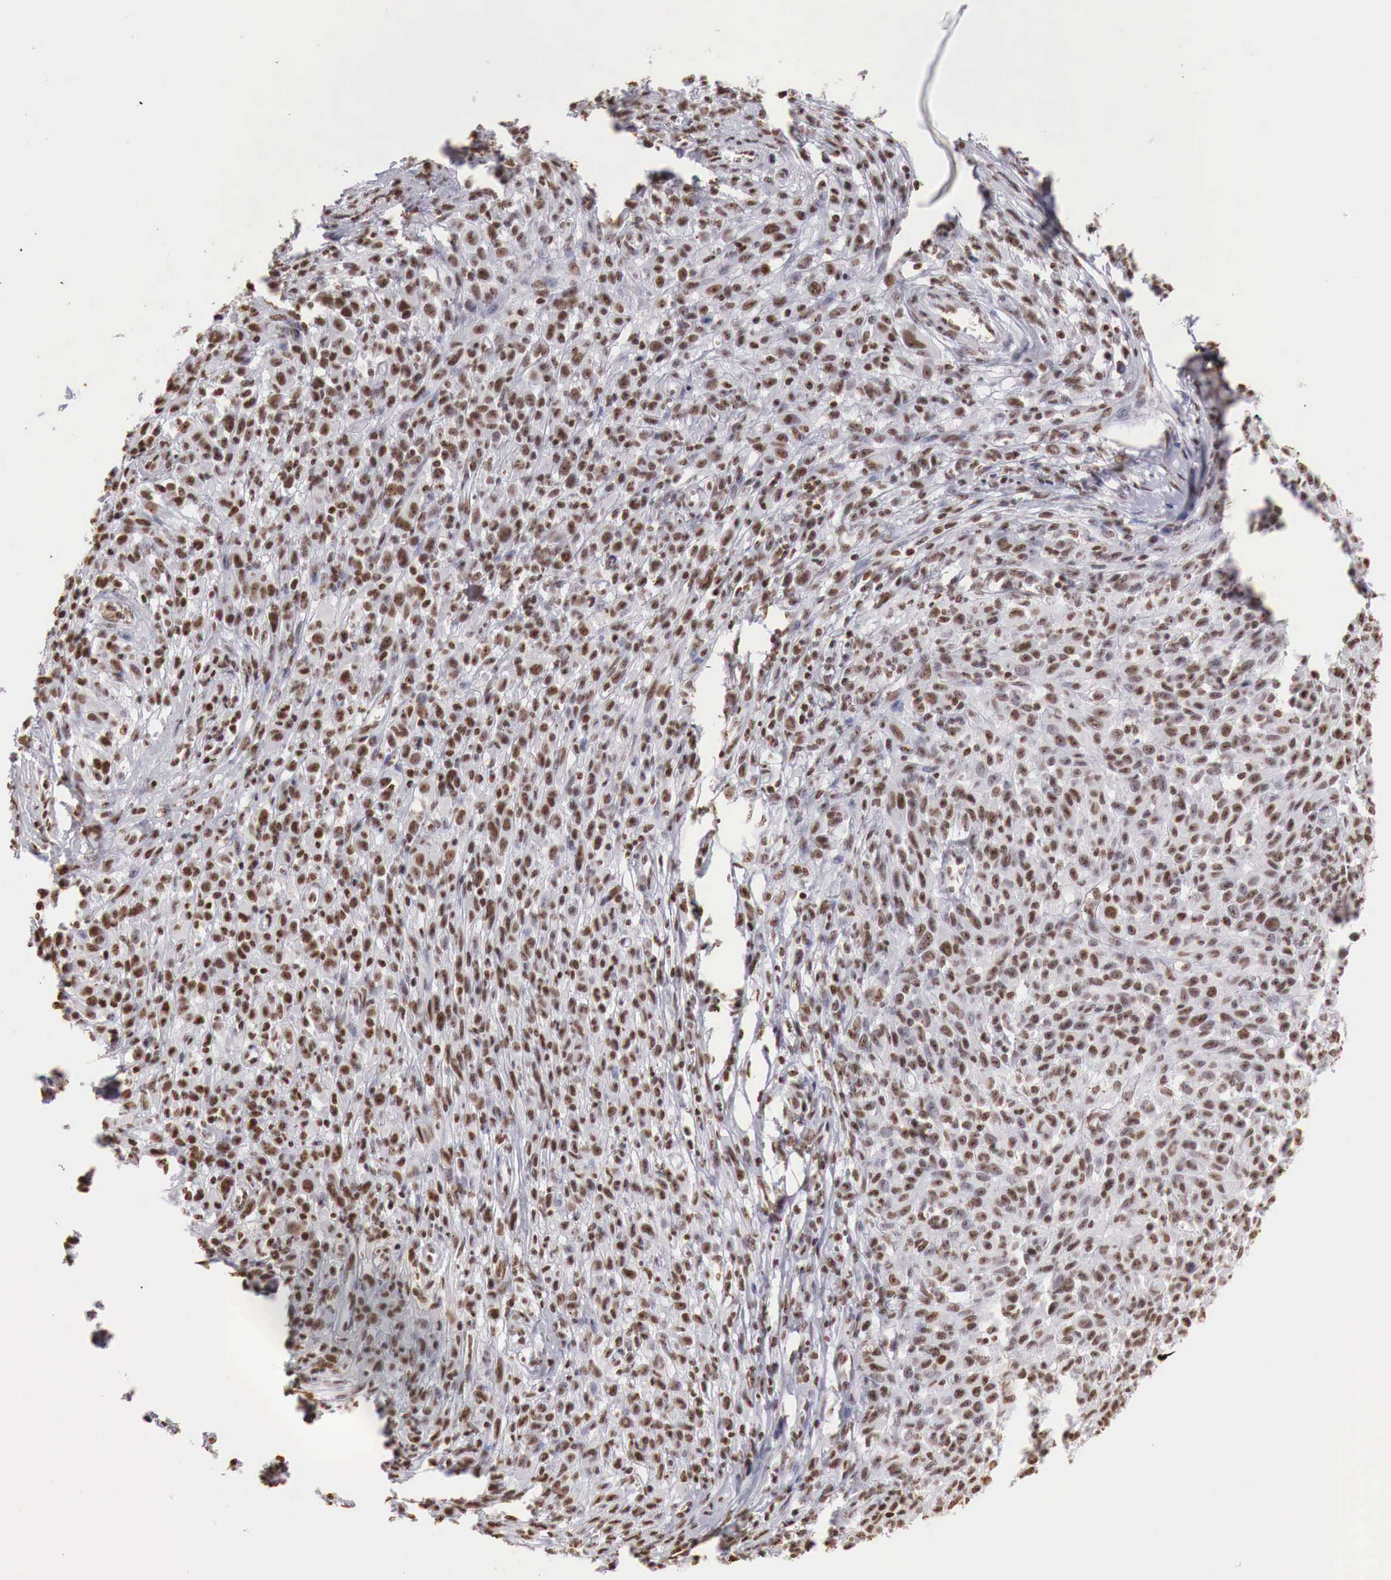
{"staining": {"intensity": "strong", "quantity": ">75%", "location": "nuclear"}, "tissue": "melanoma", "cell_type": "Tumor cells", "image_type": "cancer", "snomed": [{"axis": "morphology", "description": "Malignant melanoma, NOS"}, {"axis": "topography", "description": "Skin"}], "caption": "Strong nuclear staining is identified in approximately >75% of tumor cells in malignant melanoma. (IHC, brightfield microscopy, high magnification).", "gene": "DKC1", "patient": {"sex": "male", "age": 51}}